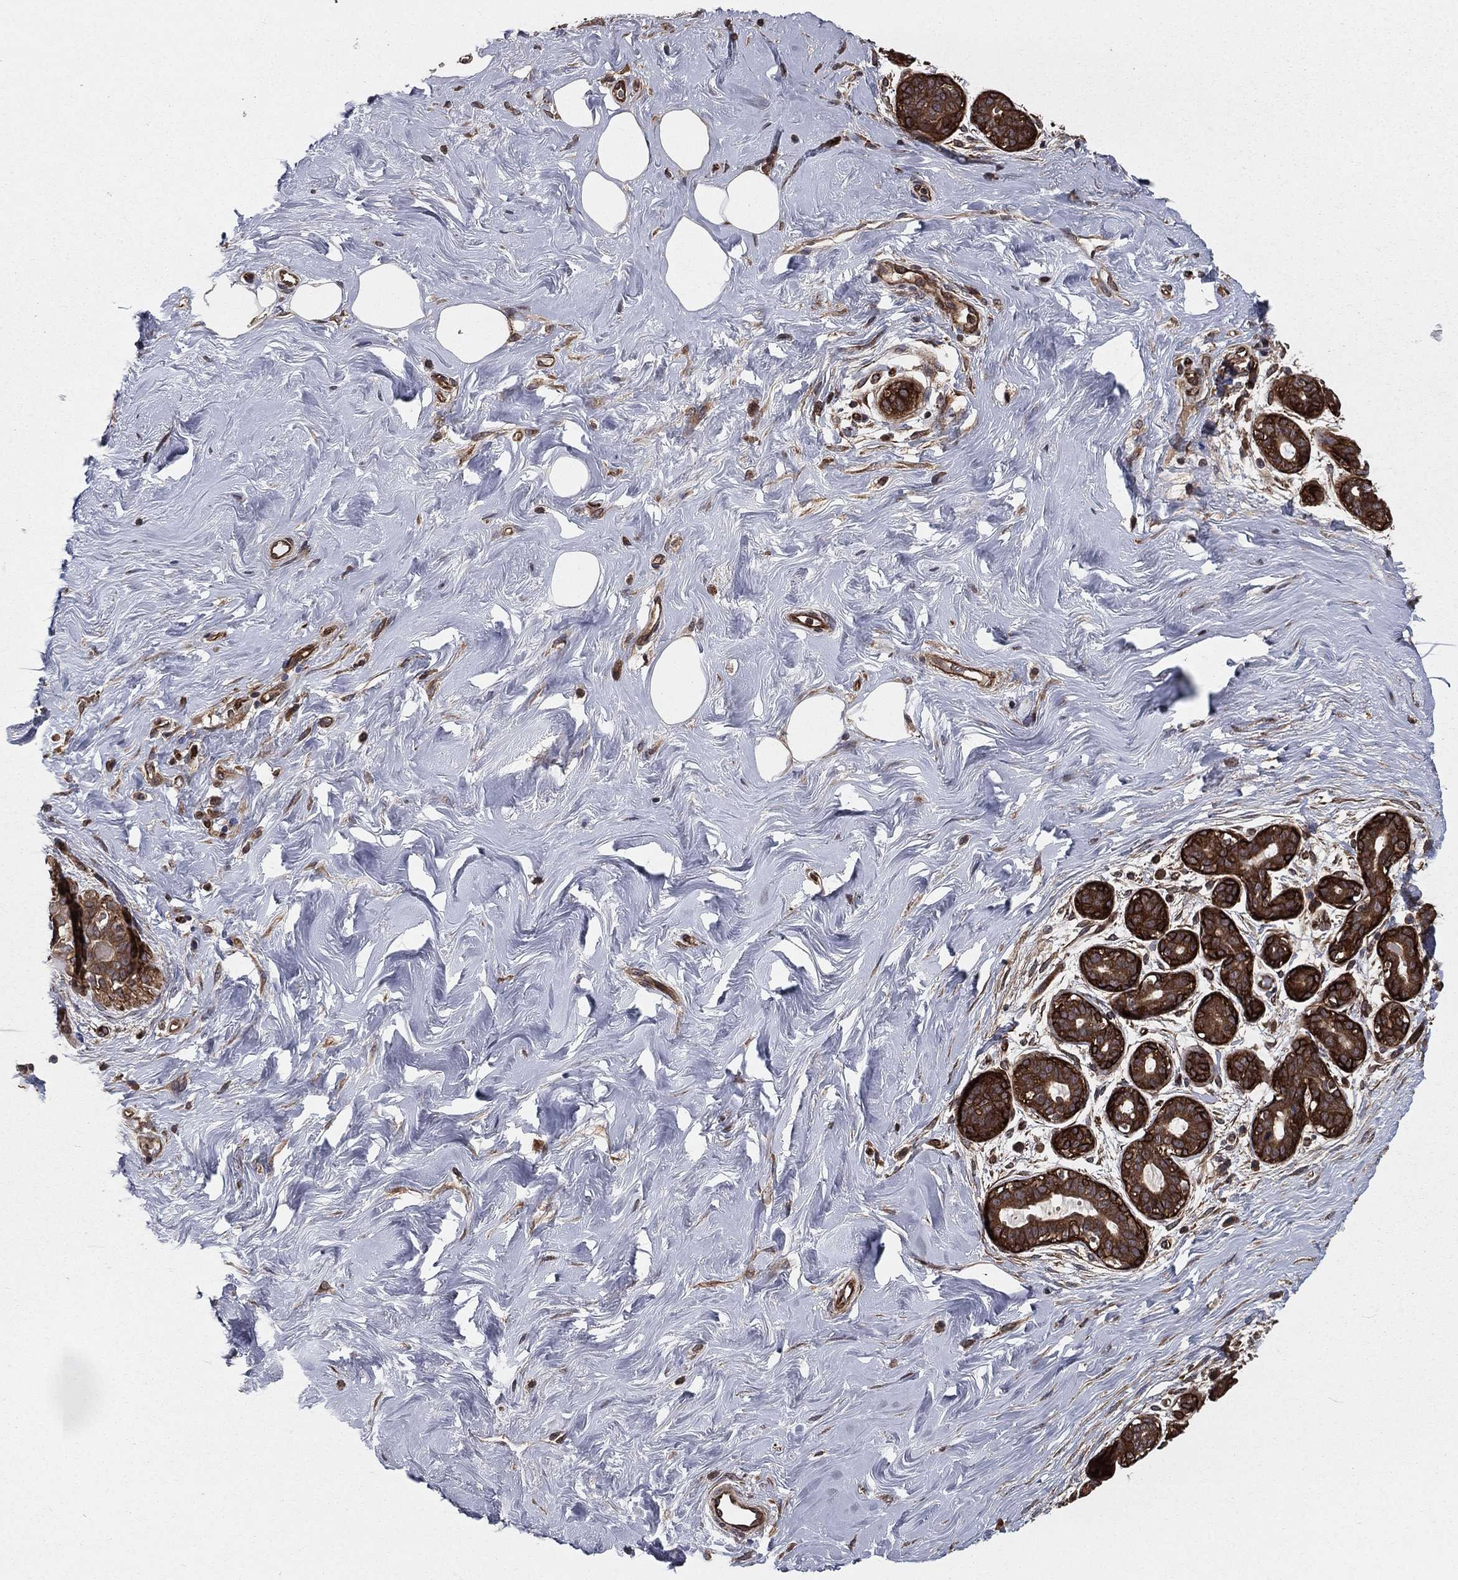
{"staining": {"intensity": "negative", "quantity": "none", "location": "none"}, "tissue": "breast", "cell_type": "Adipocytes", "image_type": "normal", "snomed": [{"axis": "morphology", "description": "Normal tissue, NOS"}, {"axis": "topography", "description": "Breast"}], "caption": "Immunohistochemistry (IHC) photomicrograph of unremarkable breast: breast stained with DAB (3,3'-diaminobenzidine) shows no significant protein expression in adipocytes.", "gene": "CERT1", "patient": {"sex": "female", "age": 43}}